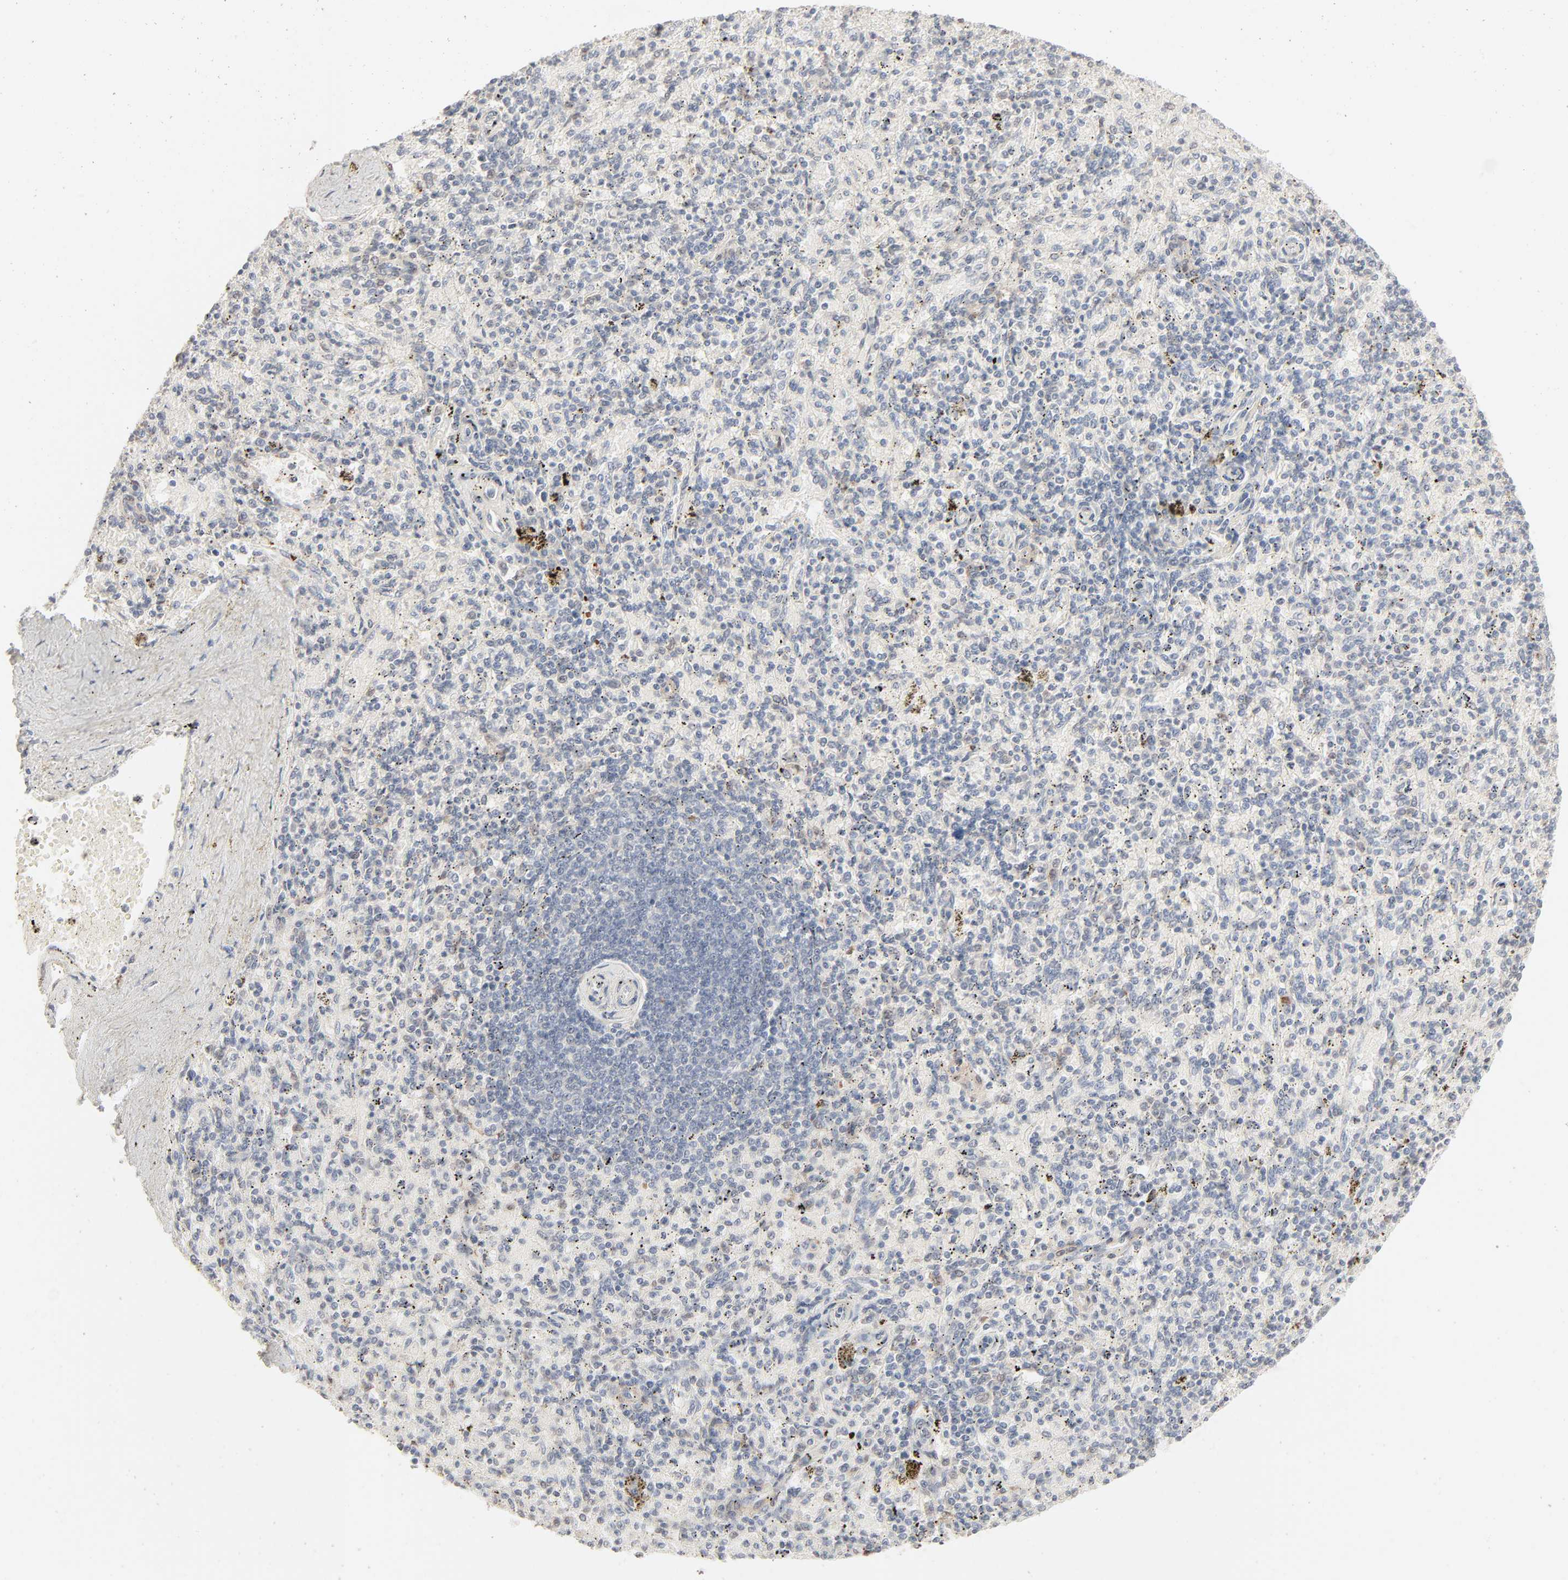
{"staining": {"intensity": "moderate", "quantity": "<25%", "location": "cytoplasmic/membranous"}, "tissue": "spleen", "cell_type": "Cells in red pulp", "image_type": "normal", "snomed": [{"axis": "morphology", "description": "Normal tissue, NOS"}, {"axis": "topography", "description": "Spleen"}], "caption": "Spleen stained with DAB immunohistochemistry demonstrates low levels of moderate cytoplasmic/membranous positivity in approximately <25% of cells in red pulp. Ihc stains the protein of interest in brown and the nuclei are stained blue.", "gene": "LGALS2", "patient": {"sex": "female", "age": 43}}